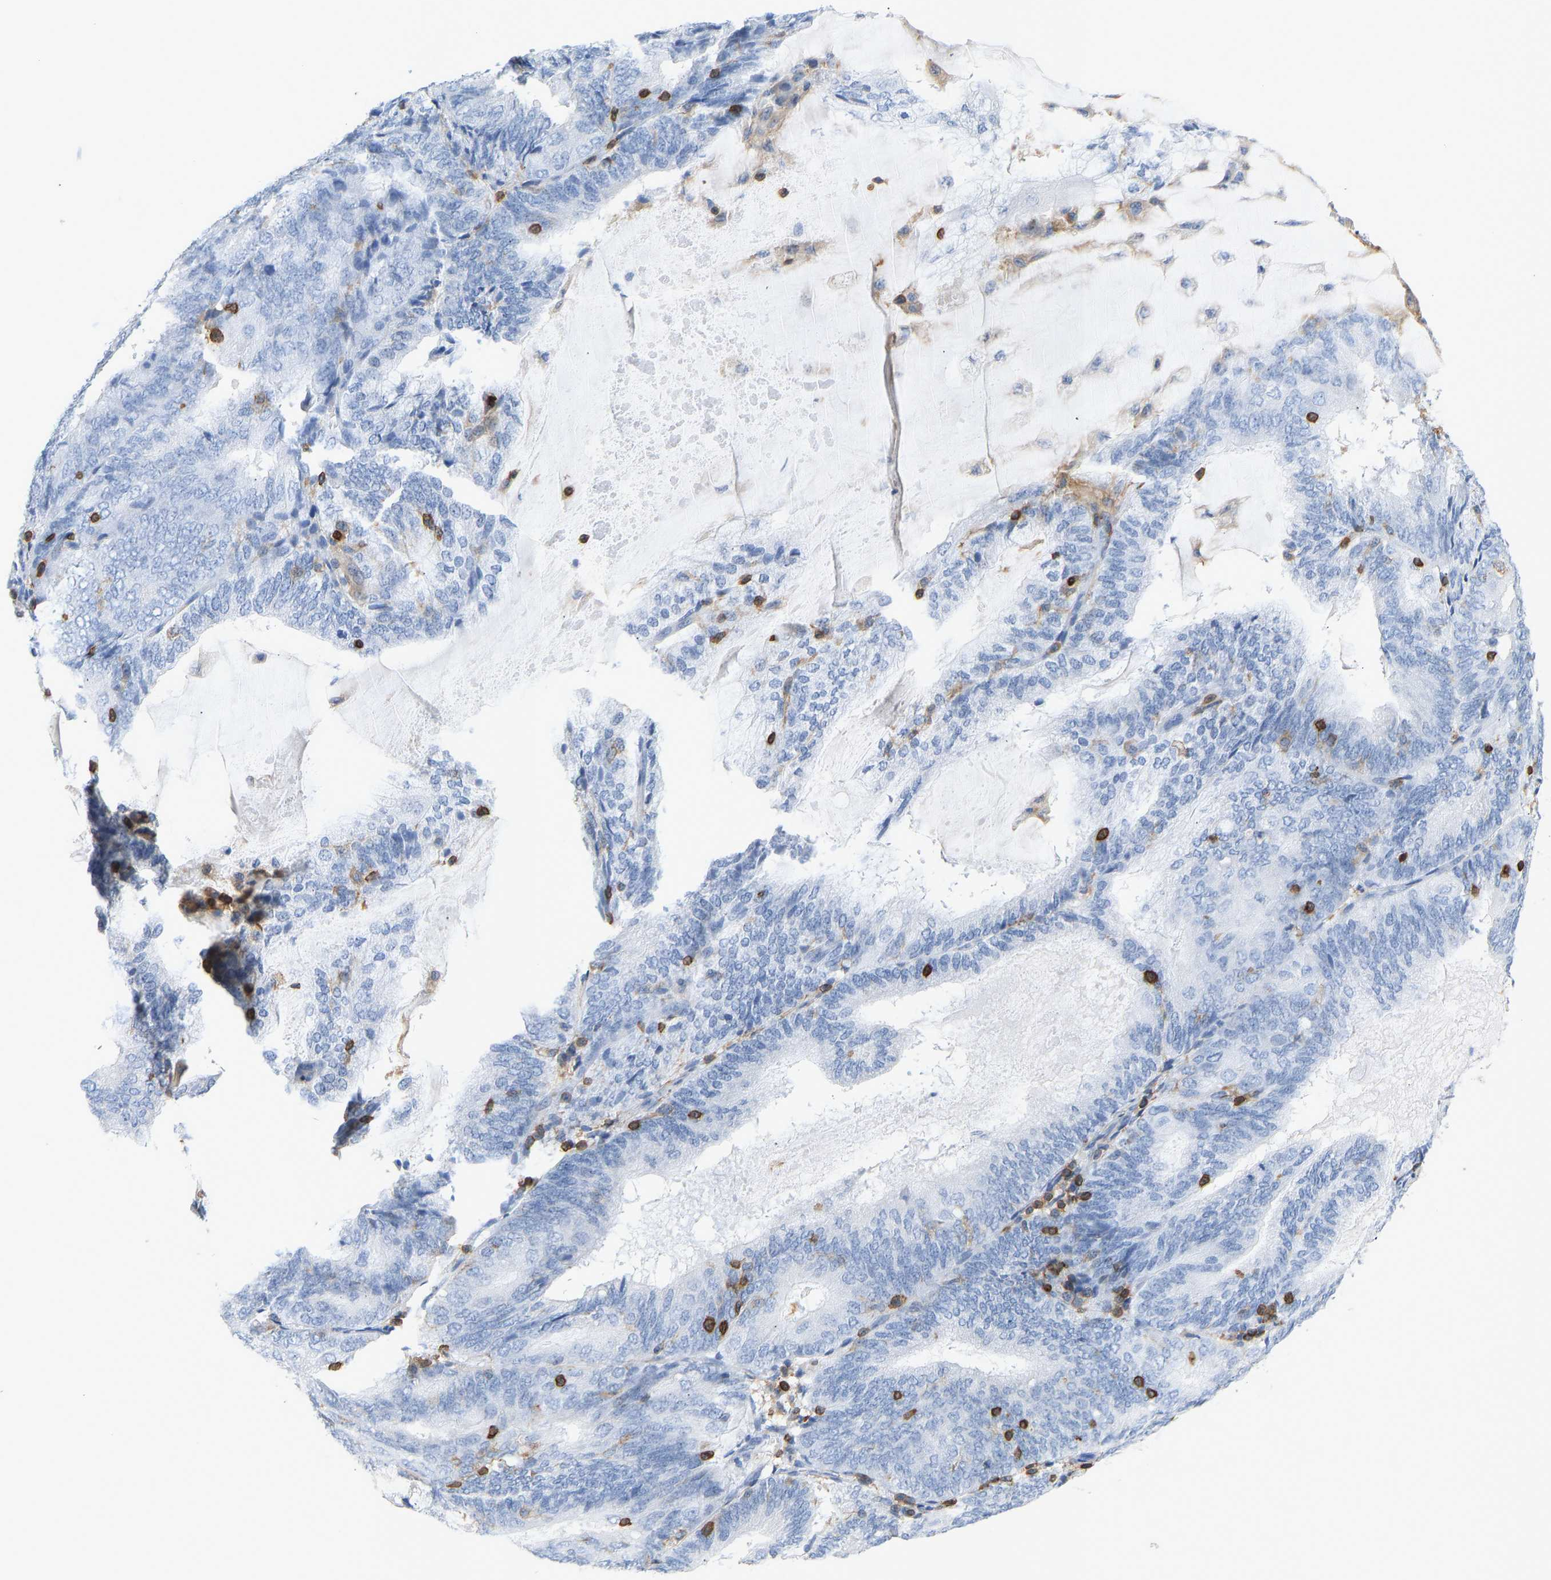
{"staining": {"intensity": "negative", "quantity": "none", "location": "none"}, "tissue": "endometrial cancer", "cell_type": "Tumor cells", "image_type": "cancer", "snomed": [{"axis": "morphology", "description": "Adenocarcinoma, NOS"}, {"axis": "topography", "description": "Endometrium"}], "caption": "Tumor cells are negative for brown protein staining in adenocarcinoma (endometrial).", "gene": "EVL", "patient": {"sex": "female", "age": 81}}